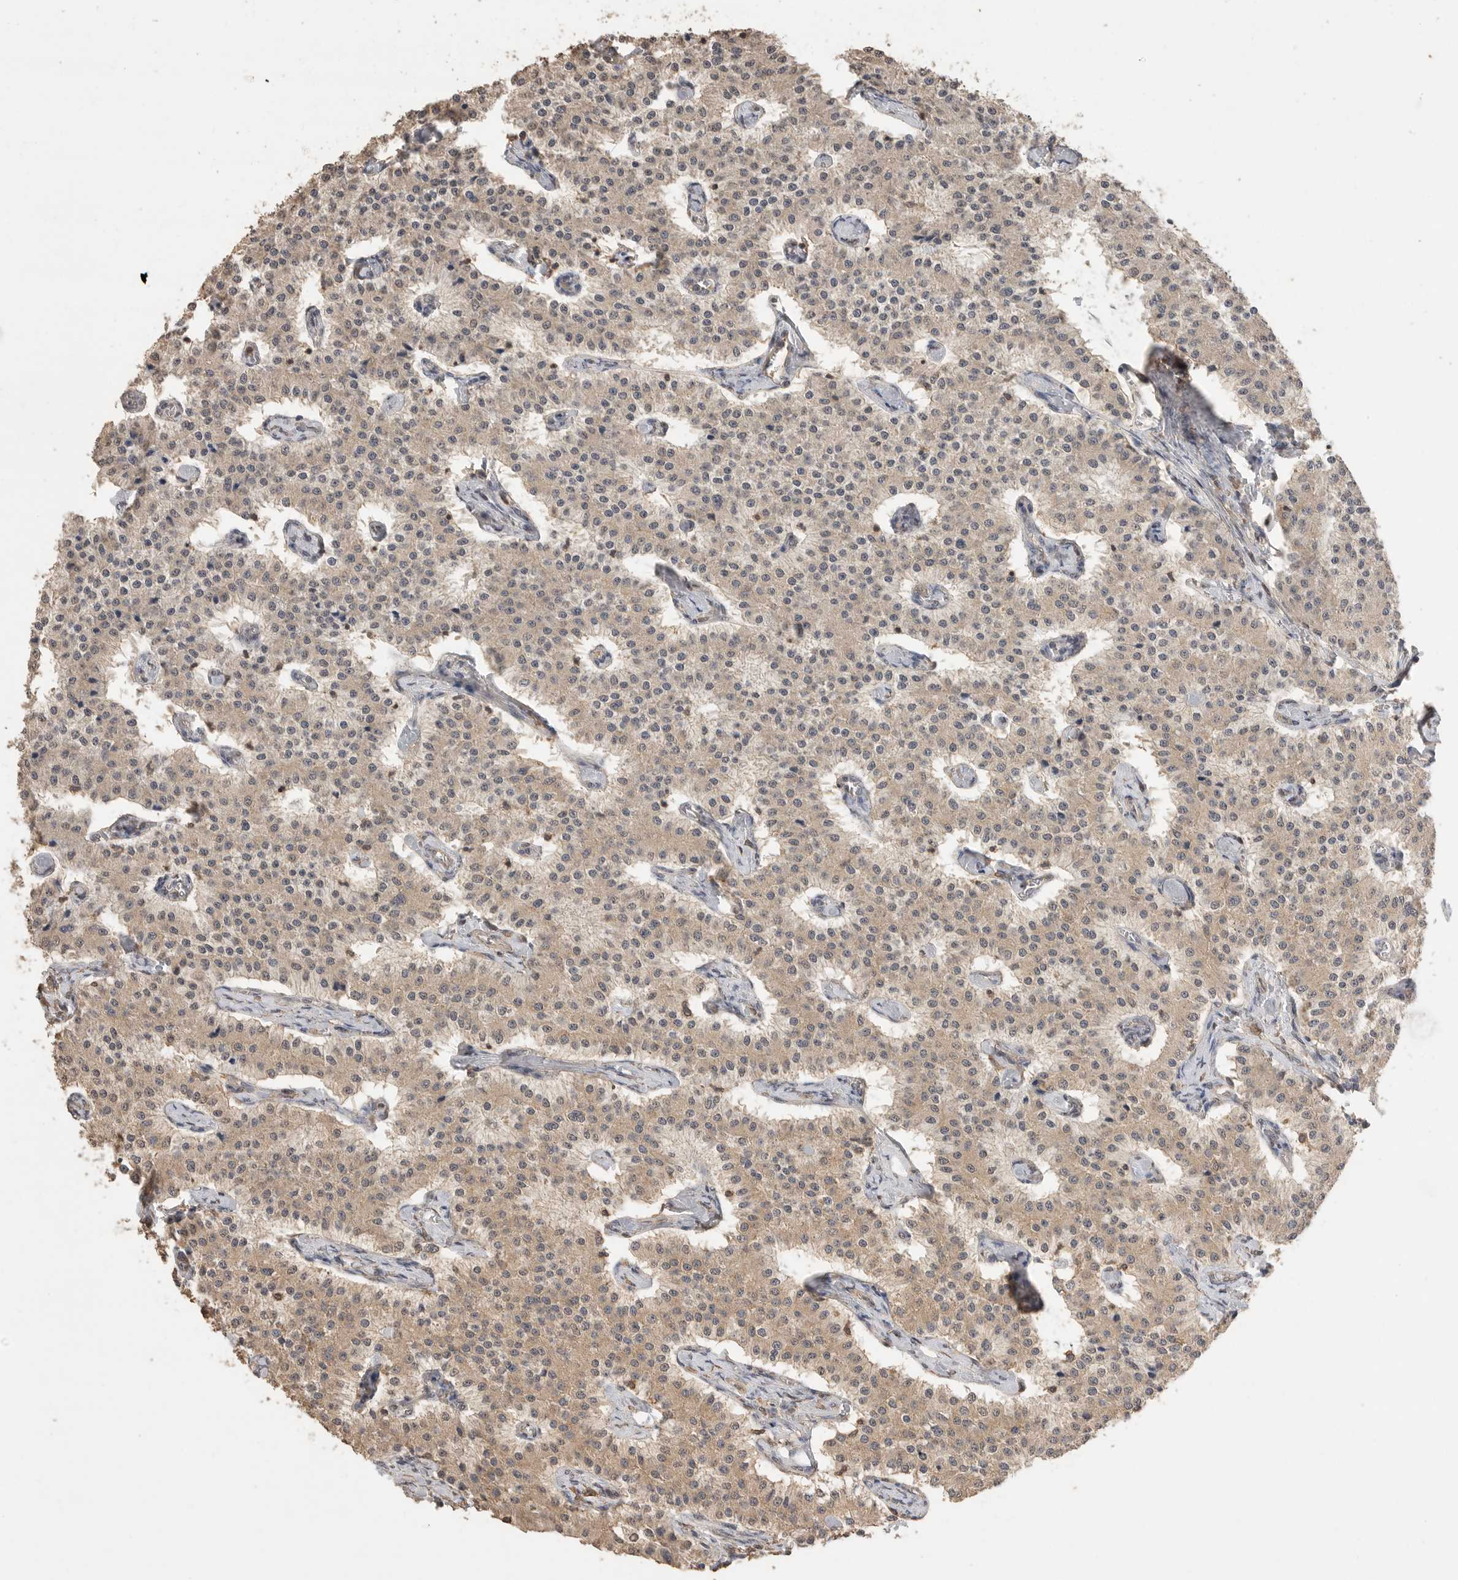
{"staining": {"intensity": "moderate", "quantity": "25%-75%", "location": "cytoplasmic/membranous"}, "tissue": "carcinoid", "cell_type": "Tumor cells", "image_type": "cancer", "snomed": [{"axis": "morphology", "description": "Carcinoid, malignant, NOS"}, {"axis": "topography", "description": "Colon"}], "caption": "Protein analysis of malignant carcinoid tissue demonstrates moderate cytoplasmic/membranous staining in approximately 25%-75% of tumor cells.", "gene": "MAP2K1", "patient": {"sex": "female", "age": 52}}